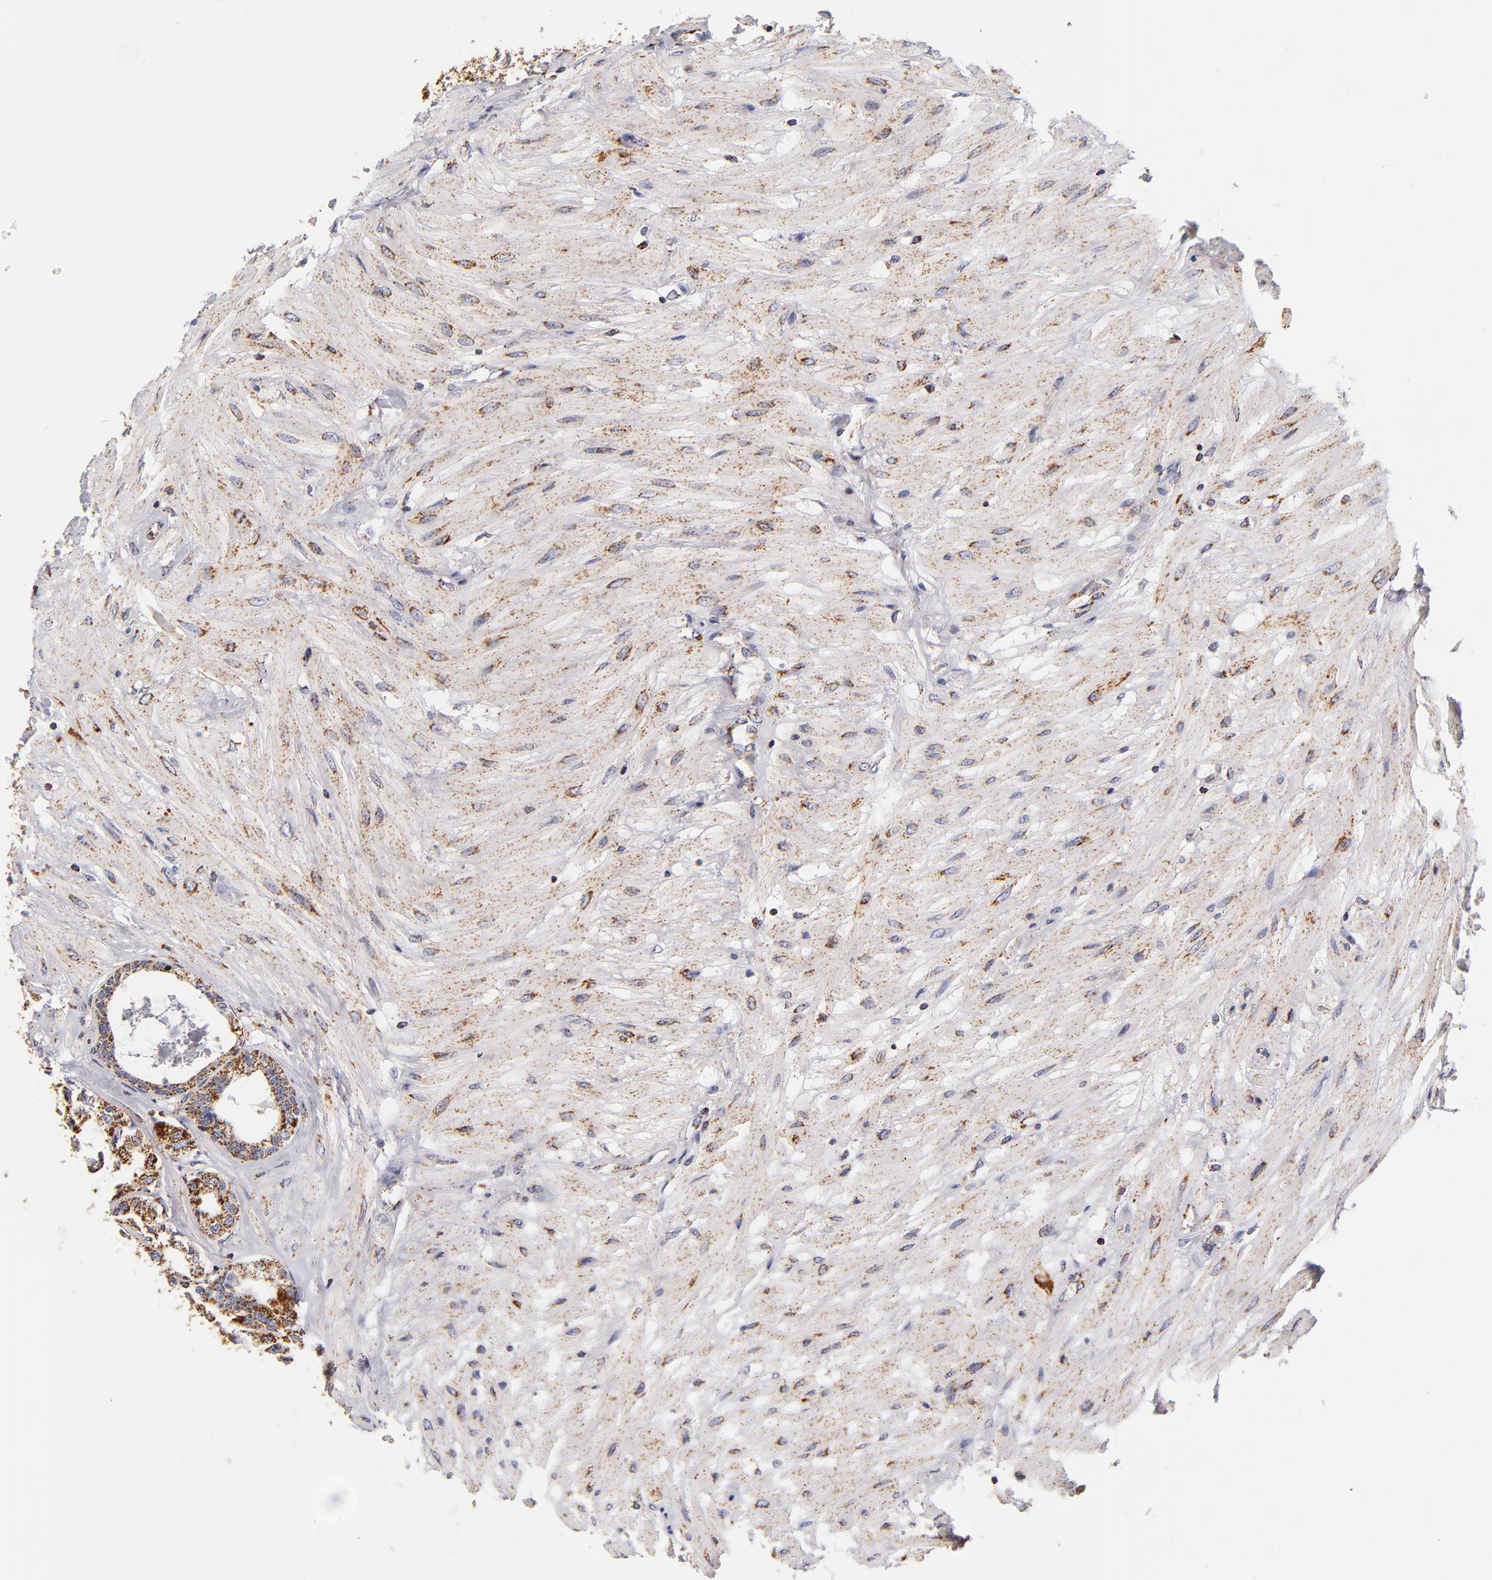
{"staining": {"intensity": "strong", "quantity": ">75%", "location": "cytoplasmic/membranous"}, "tissue": "seminal vesicle", "cell_type": "Glandular cells", "image_type": "normal", "snomed": [{"axis": "morphology", "description": "Normal tissue, NOS"}, {"axis": "morphology", "description": "Inflammation, NOS"}, {"axis": "topography", "description": "Urinary bladder"}, {"axis": "topography", "description": "Prostate"}, {"axis": "topography", "description": "Seminal veicle"}], "caption": "Immunohistochemical staining of benign human seminal vesicle shows strong cytoplasmic/membranous protein positivity in approximately >75% of glandular cells.", "gene": "ECHS1", "patient": {"sex": "male", "age": 82}}